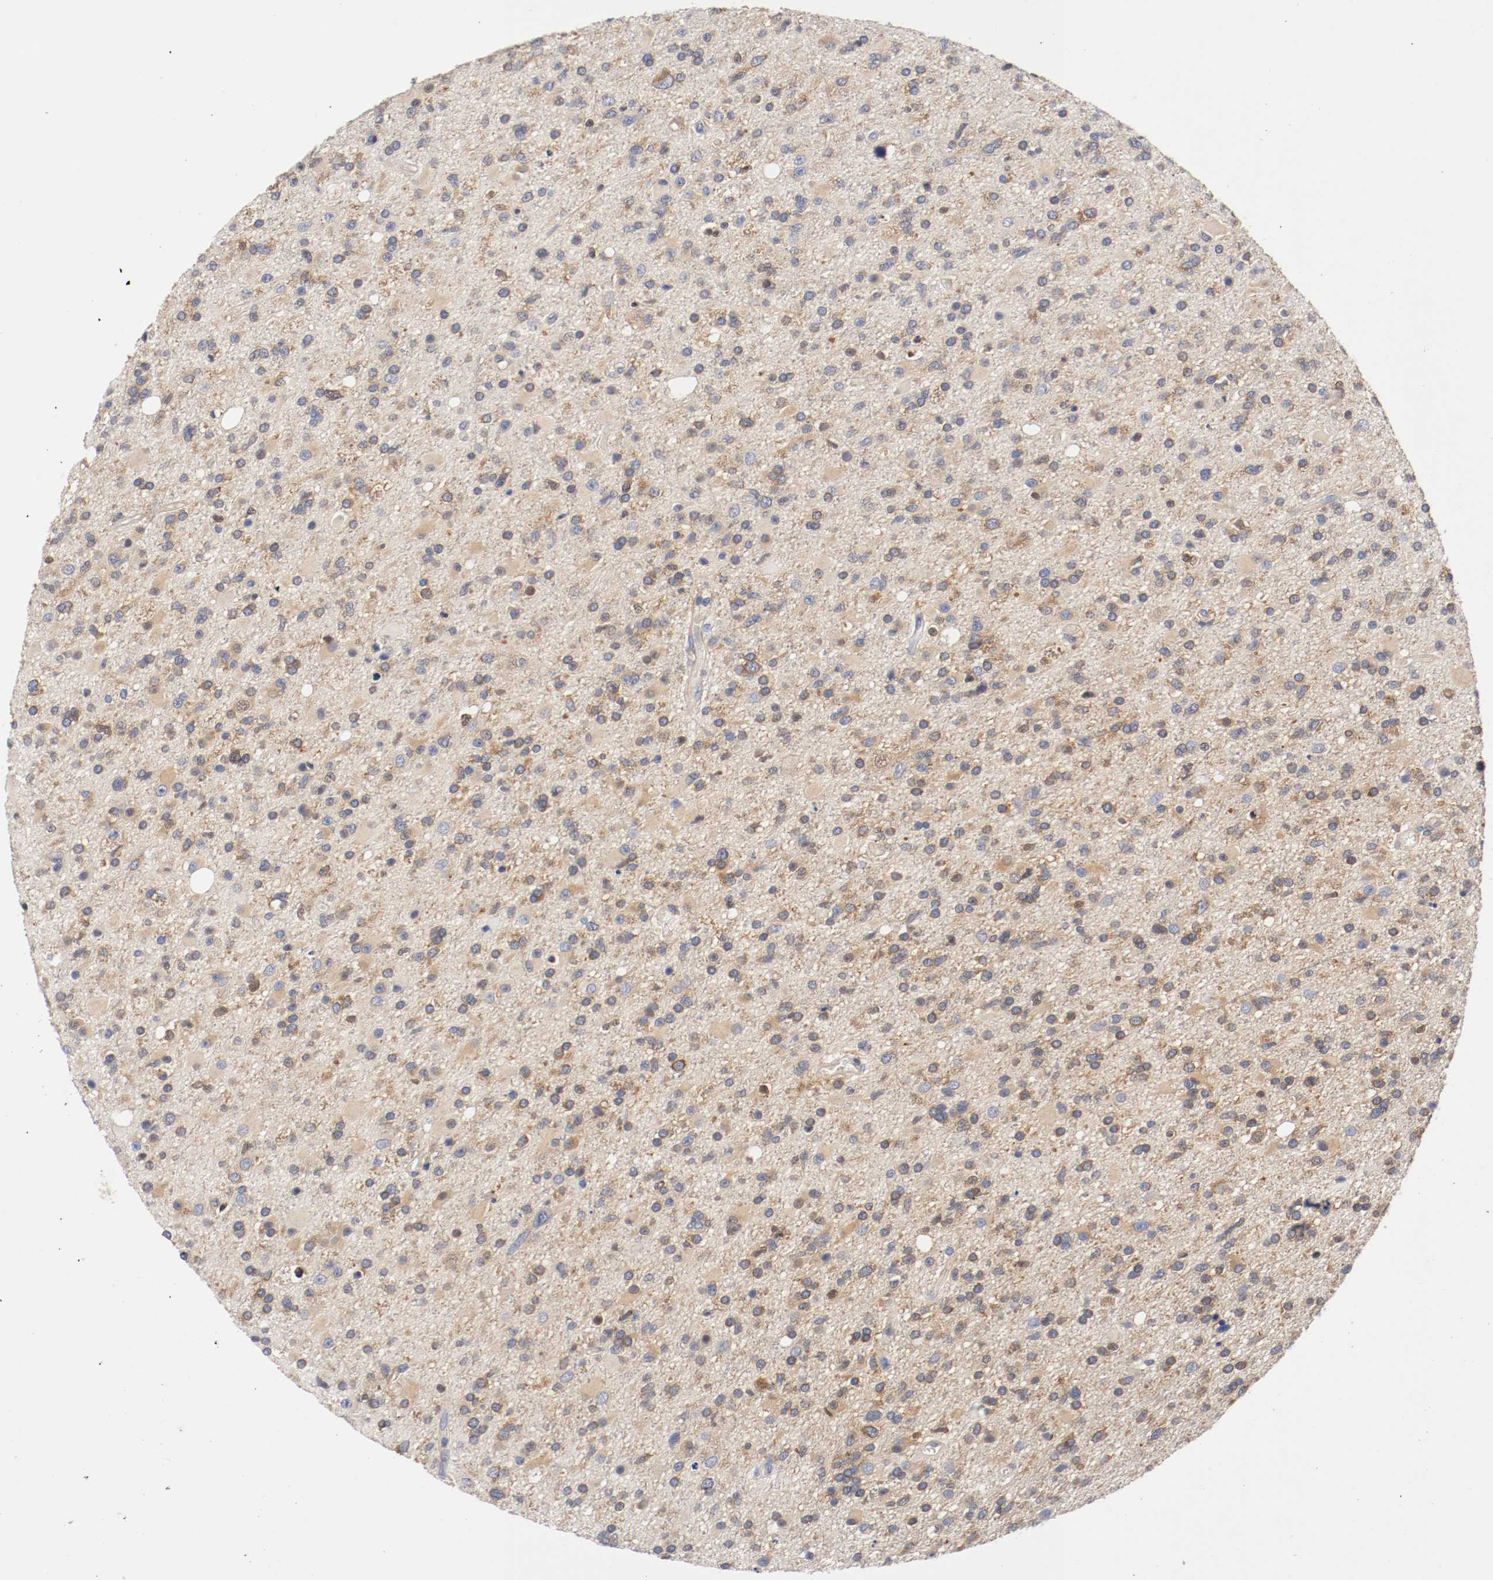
{"staining": {"intensity": "moderate", "quantity": "25%-75%", "location": "cytoplasmic/membranous"}, "tissue": "glioma", "cell_type": "Tumor cells", "image_type": "cancer", "snomed": [{"axis": "morphology", "description": "Glioma, malignant, High grade"}, {"axis": "topography", "description": "Brain"}], "caption": "Tumor cells exhibit medium levels of moderate cytoplasmic/membranous positivity in approximately 25%-75% of cells in high-grade glioma (malignant).", "gene": "HGS", "patient": {"sex": "male", "age": 33}}